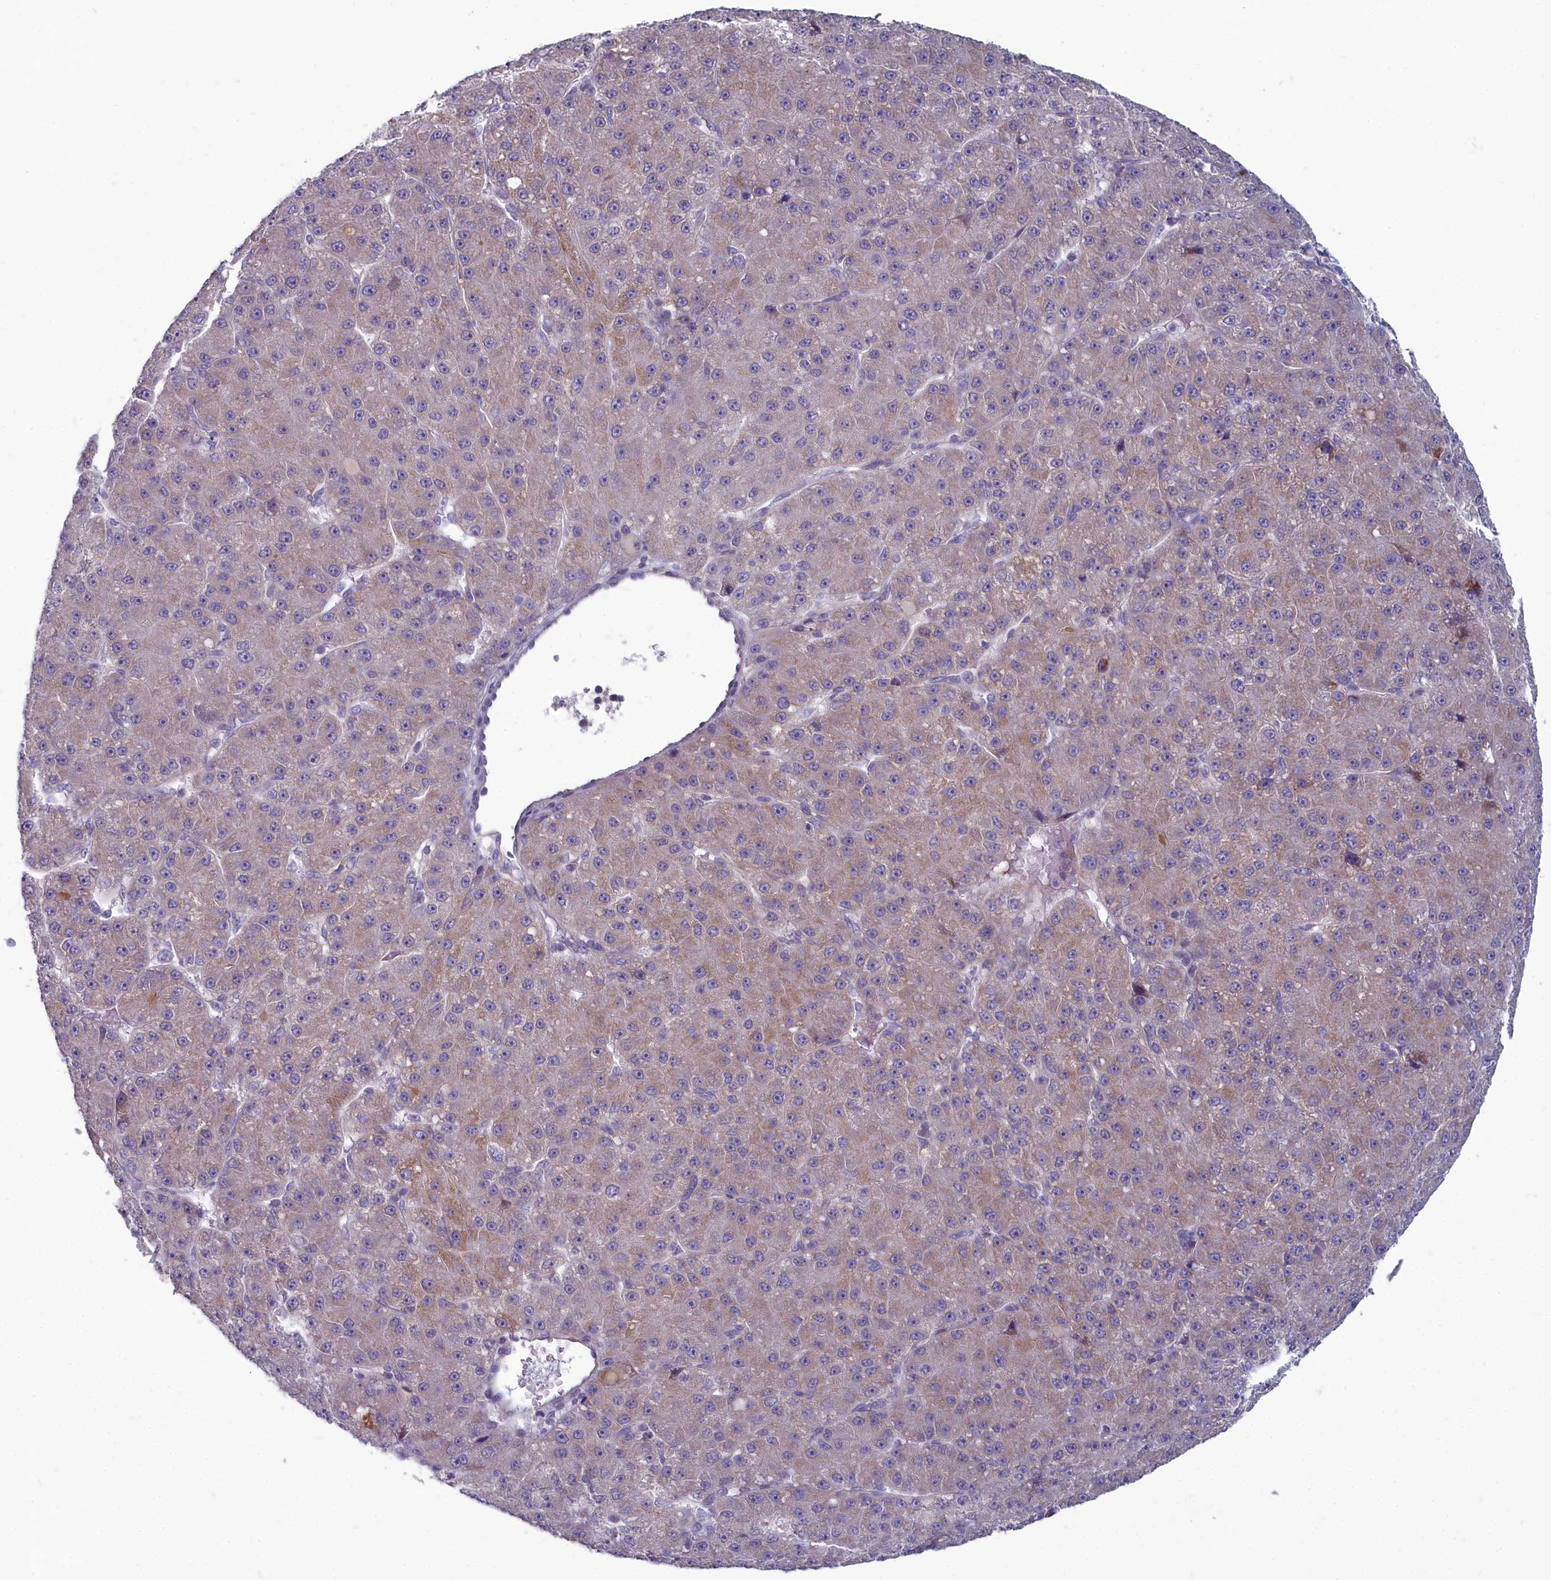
{"staining": {"intensity": "weak", "quantity": "25%-75%", "location": "cytoplasmic/membranous"}, "tissue": "liver cancer", "cell_type": "Tumor cells", "image_type": "cancer", "snomed": [{"axis": "morphology", "description": "Carcinoma, Hepatocellular, NOS"}, {"axis": "topography", "description": "Liver"}], "caption": "There is low levels of weak cytoplasmic/membranous staining in tumor cells of hepatocellular carcinoma (liver), as demonstrated by immunohistochemical staining (brown color).", "gene": "INSYN2A", "patient": {"sex": "male", "age": 67}}